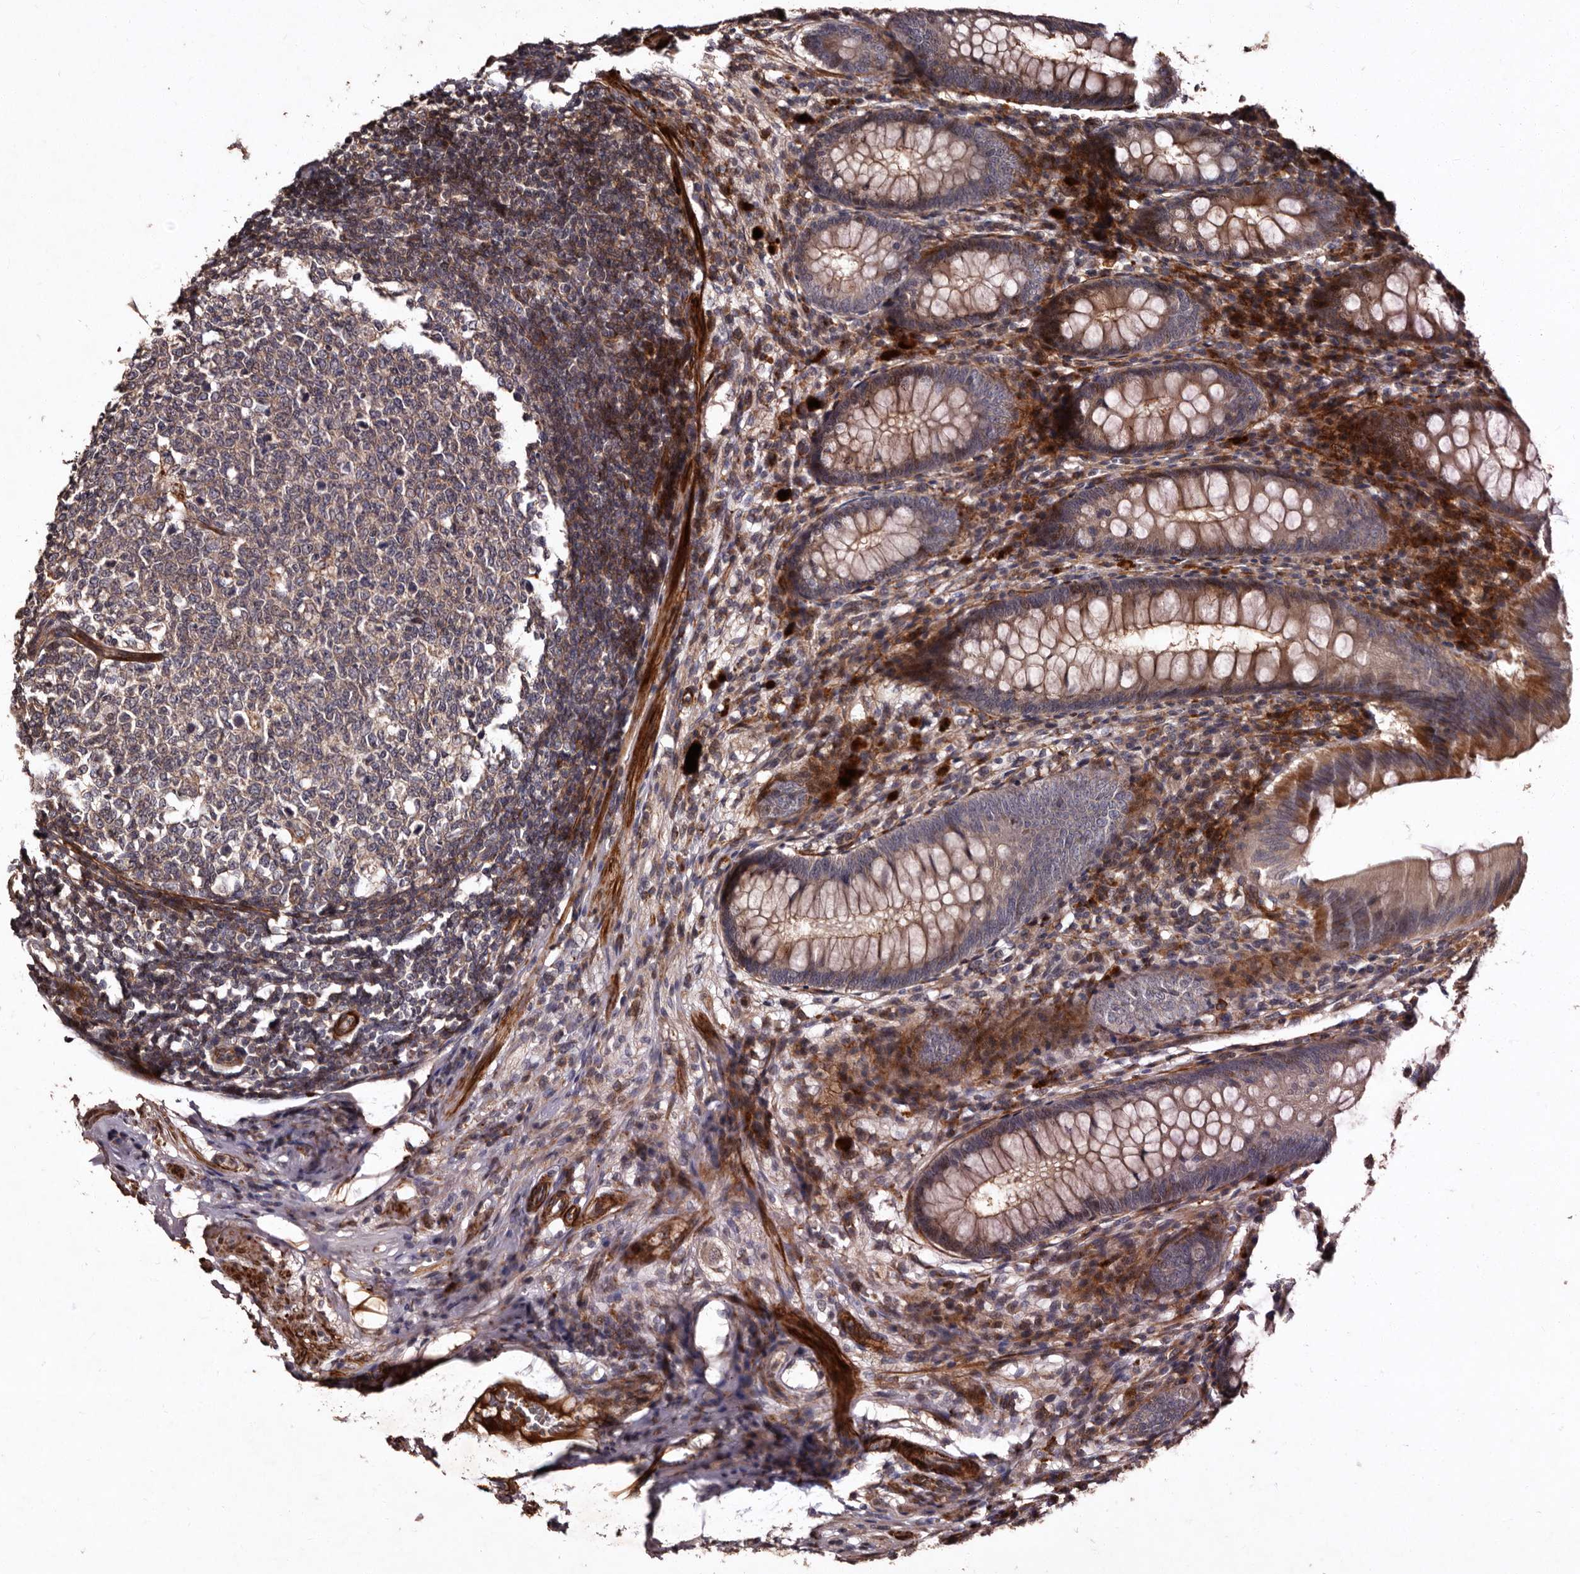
{"staining": {"intensity": "moderate", "quantity": "25%-75%", "location": "cytoplasmic/membranous"}, "tissue": "appendix", "cell_type": "Glandular cells", "image_type": "normal", "snomed": [{"axis": "morphology", "description": "Normal tissue, NOS"}, {"axis": "topography", "description": "Appendix"}], "caption": "Protein expression by IHC reveals moderate cytoplasmic/membranous positivity in about 25%-75% of glandular cells in benign appendix.", "gene": "PRKD3", "patient": {"sex": "male", "age": 56}}